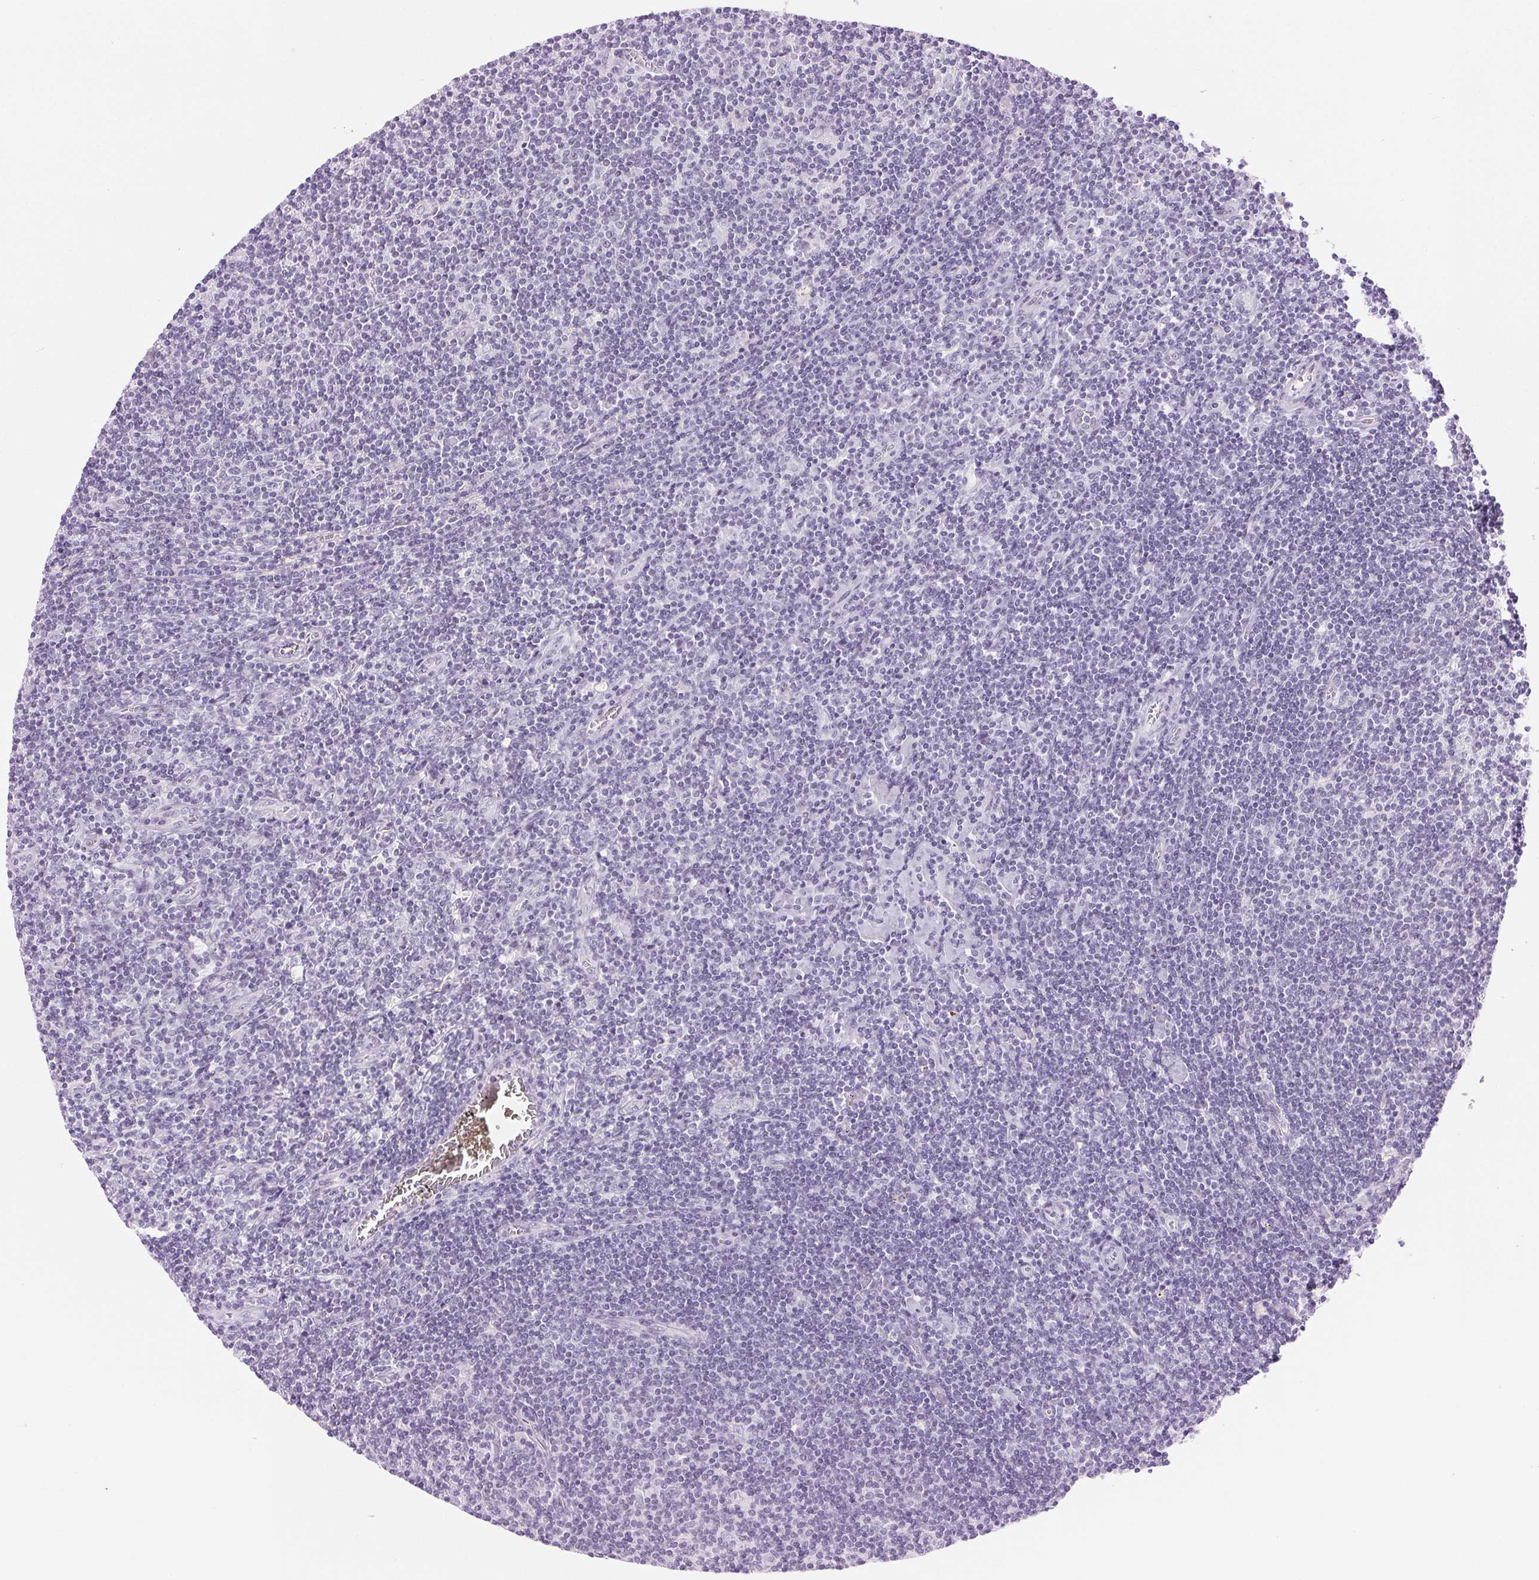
{"staining": {"intensity": "negative", "quantity": "none", "location": "none"}, "tissue": "lymphoma", "cell_type": "Tumor cells", "image_type": "cancer", "snomed": [{"axis": "morphology", "description": "Hodgkin's disease, NOS"}, {"axis": "topography", "description": "Lymph node"}], "caption": "Immunohistochemistry of lymphoma reveals no expression in tumor cells.", "gene": "BEND2", "patient": {"sex": "male", "age": 40}}